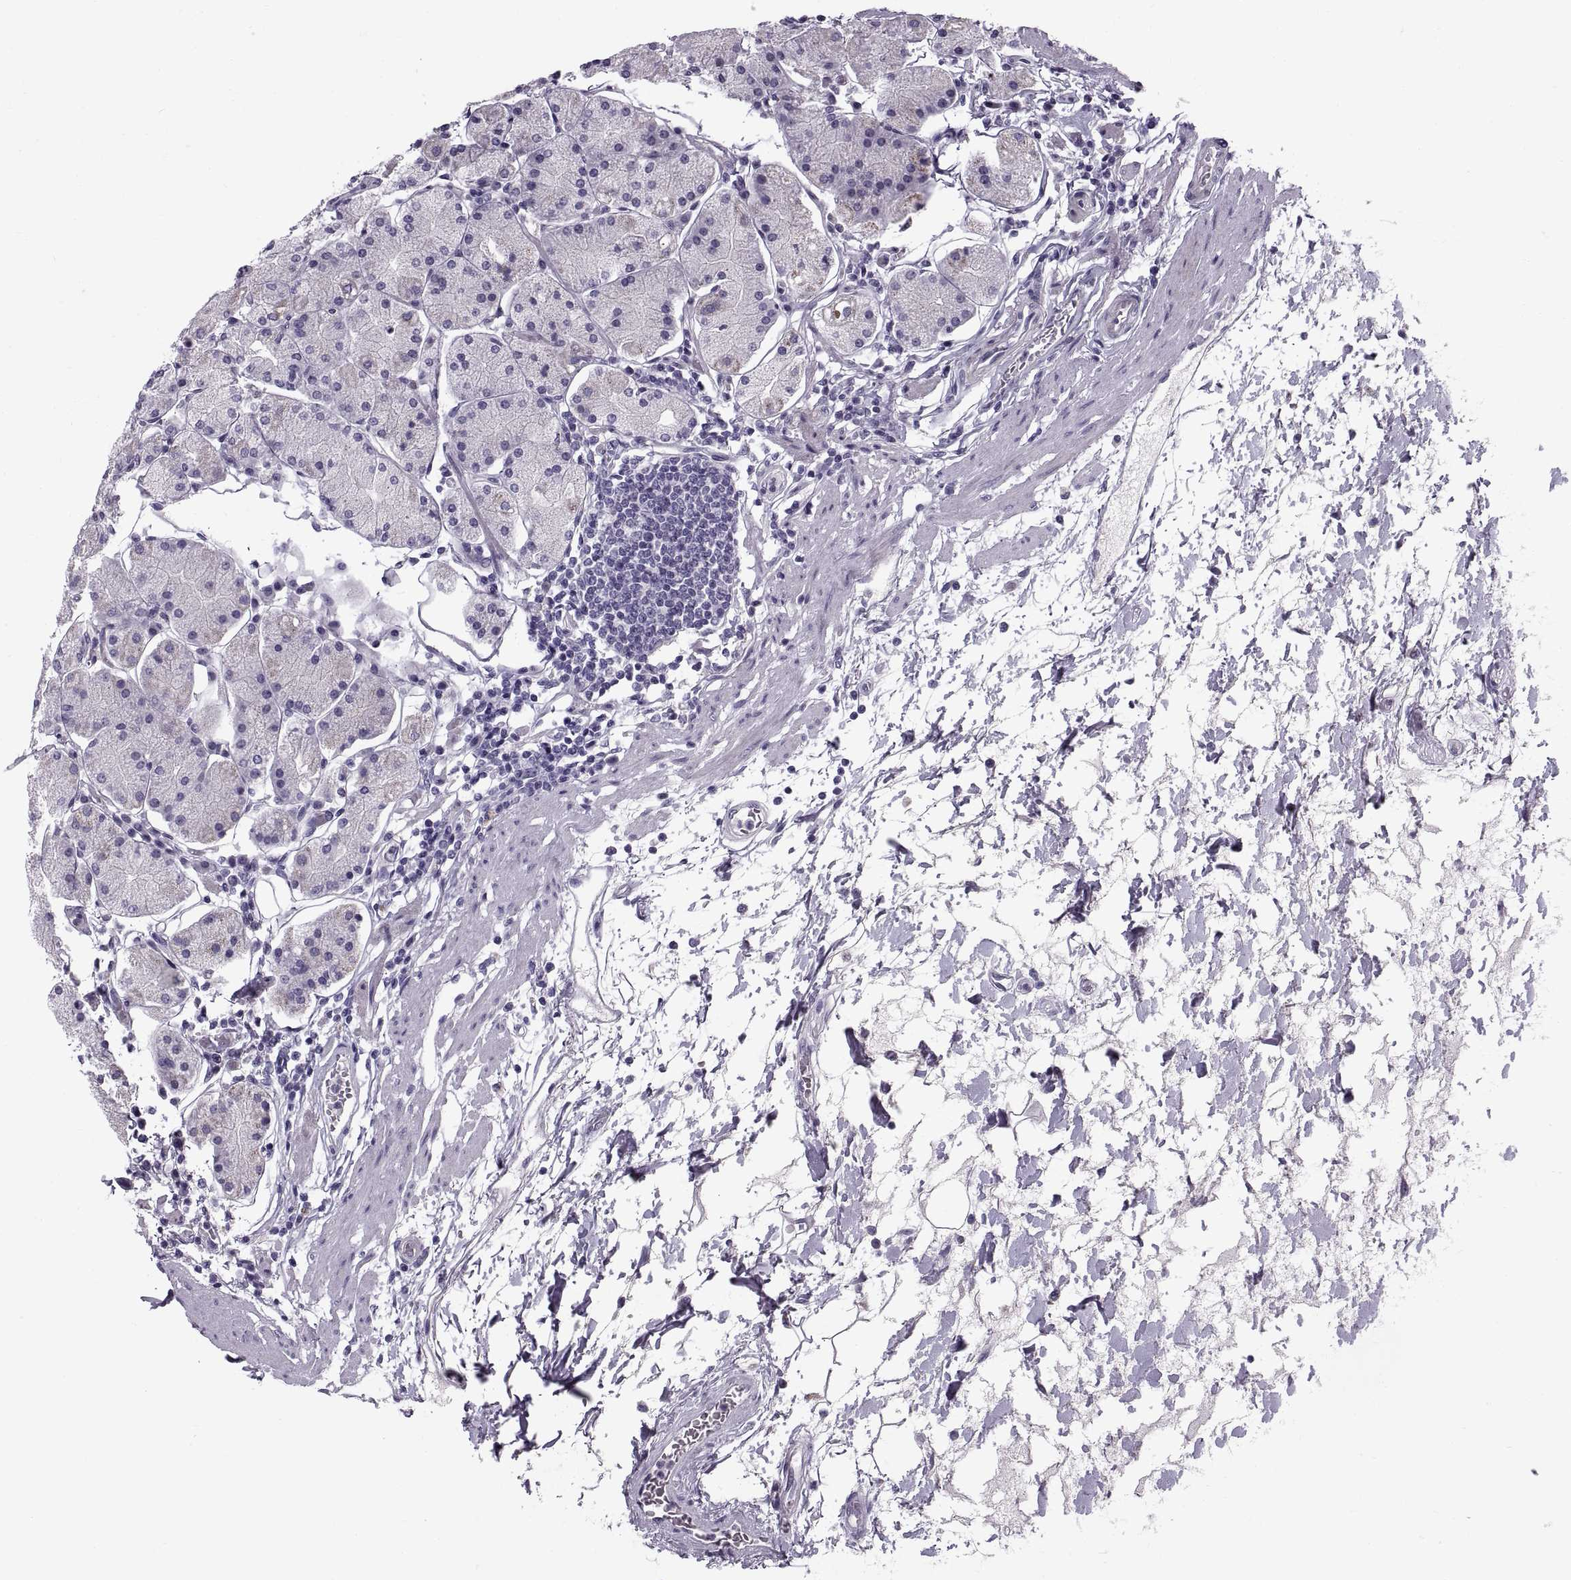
{"staining": {"intensity": "negative", "quantity": "none", "location": "none"}, "tissue": "stomach", "cell_type": "Glandular cells", "image_type": "normal", "snomed": [{"axis": "morphology", "description": "Normal tissue, NOS"}, {"axis": "topography", "description": "Stomach"}], "caption": "This image is of benign stomach stained with immunohistochemistry (IHC) to label a protein in brown with the nuclei are counter-stained blue. There is no expression in glandular cells.", "gene": "CALCR", "patient": {"sex": "male", "age": 54}}